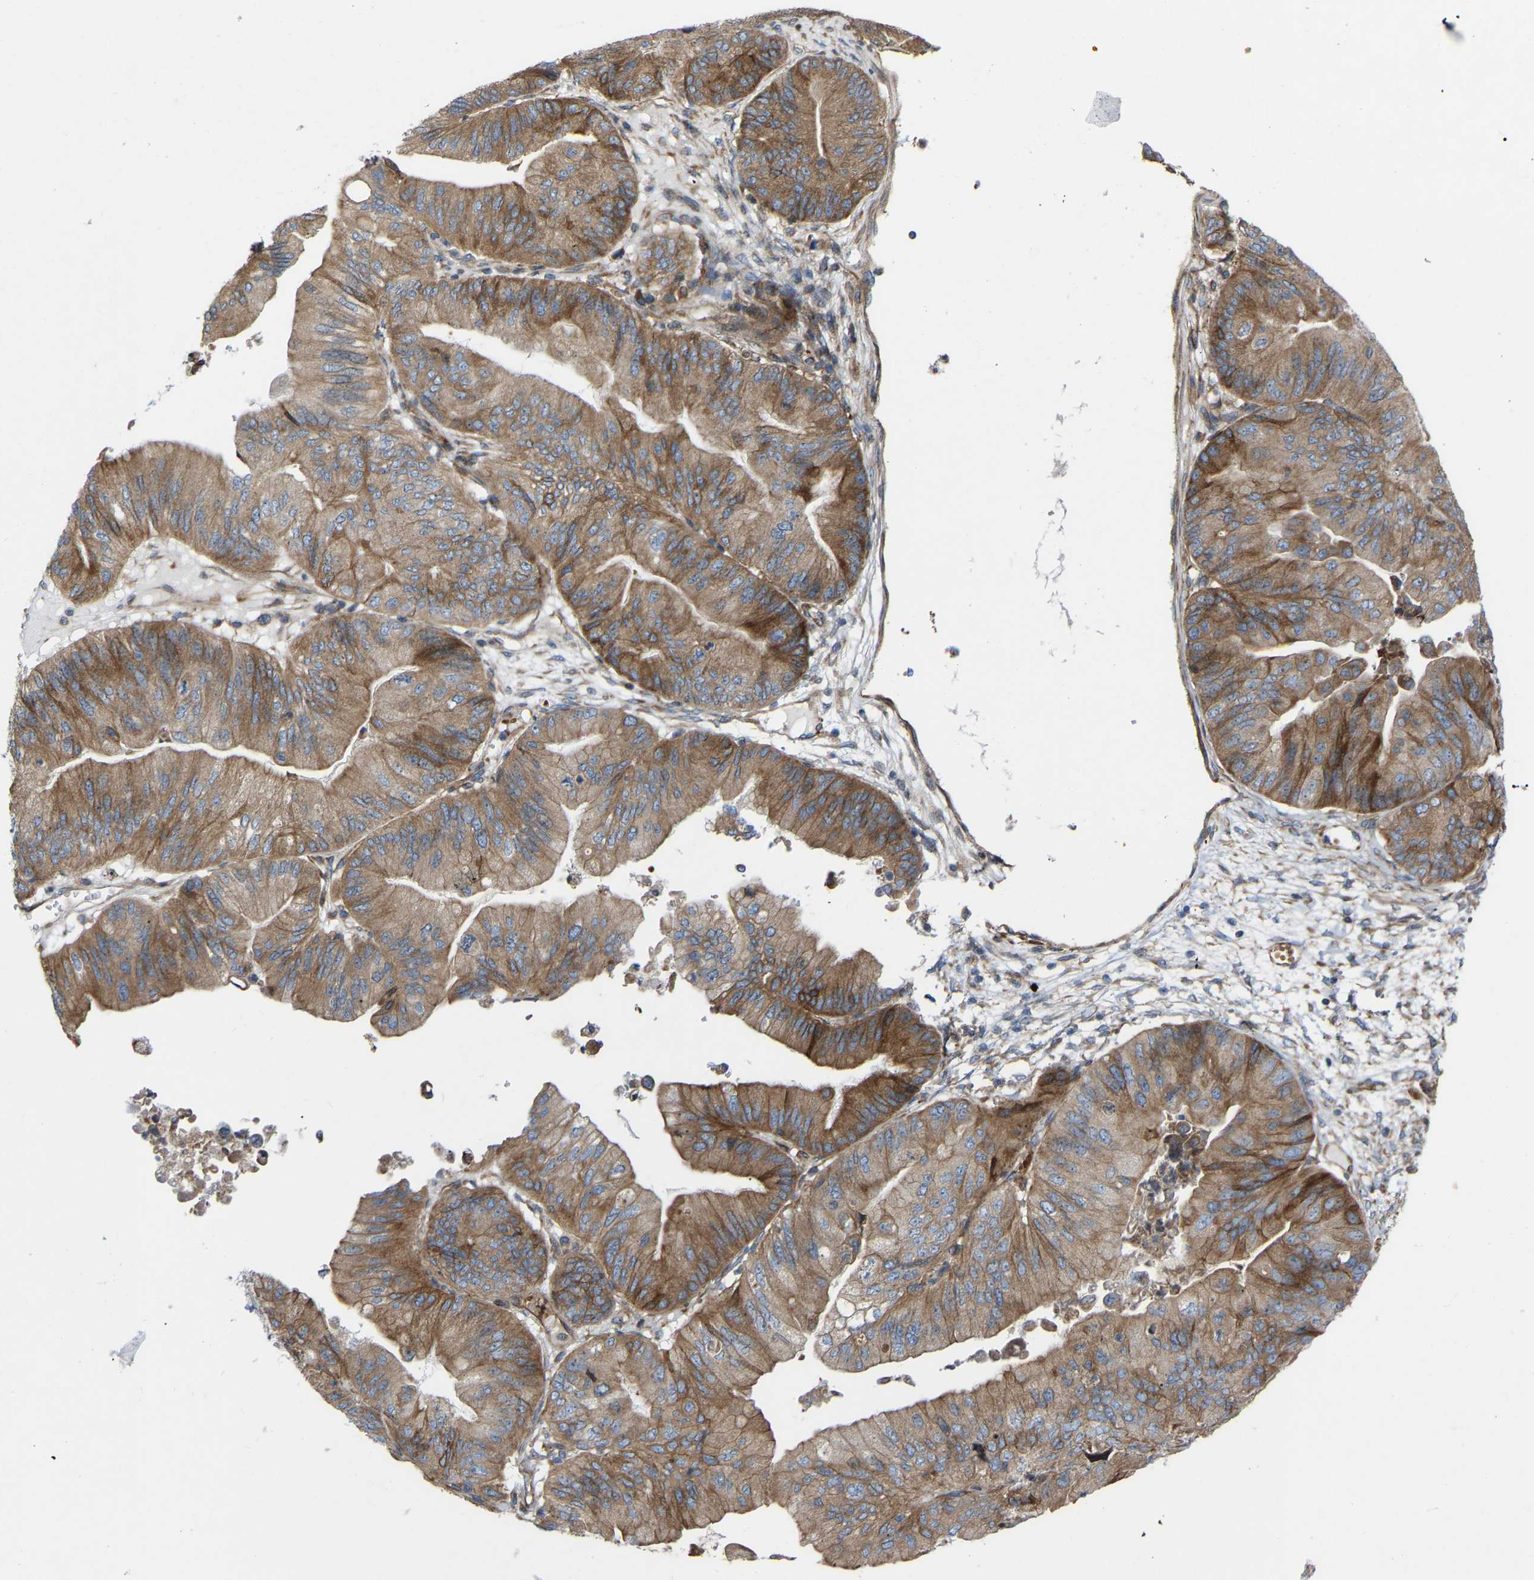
{"staining": {"intensity": "moderate", "quantity": ">75%", "location": "cytoplasmic/membranous"}, "tissue": "ovarian cancer", "cell_type": "Tumor cells", "image_type": "cancer", "snomed": [{"axis": "morphology", "description": "Cystadenocarcinoma, mucinous, NOS"}, {"axis": "topography", "description": "Ovary"}], "caption": "DAB immunohistochemical staining of human mucinous cystadenocarcinoma (ovarian) displays moderate cytoplasmic/membranous protein staining in about >75% of tumor cells.", "gene": "TOR1B", "patient": {"sex": "female", "age": 61}}